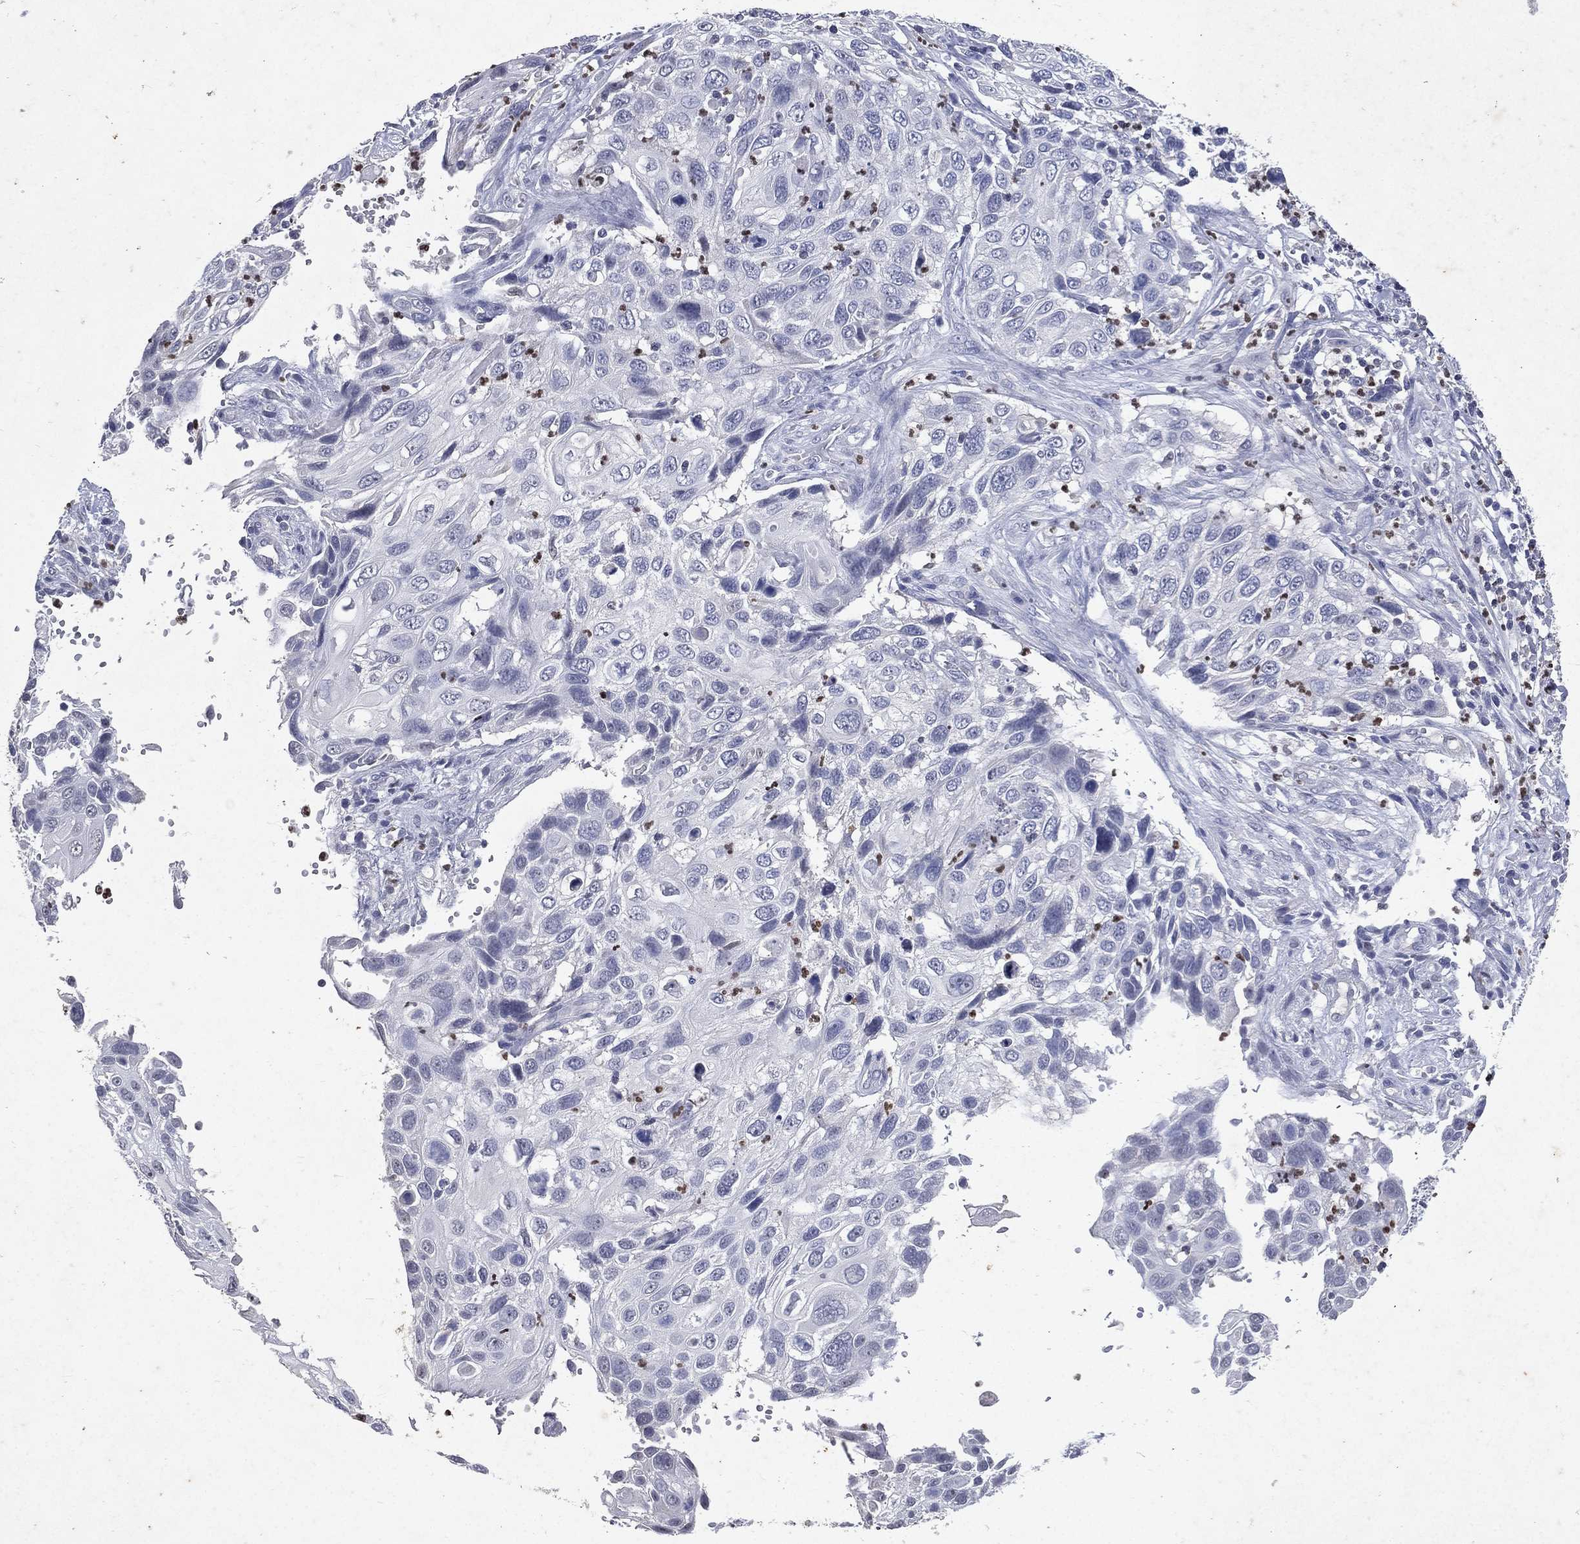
{"staining": {"intensity": "negative", "quantity": "none", "location": "none"}, "tissue": "cervical cancer", "cell_type": "Tumor cells", "image_type": "cancer", "snomed": [{"axis": "morphology", "description": "Squamous cell carcinoma, NOS"}, {"axis": "topography", "description": "Cervix"}], "caption": "DAB (3,3'-diaminobenzidine) immunohistochemical staining of human cervical cancer (squamous cell carcinoma) exhibits no significant positivity in tumor cells.", "gene": "SLC34A2", "patient": {"sex": "female", "age": 70}}